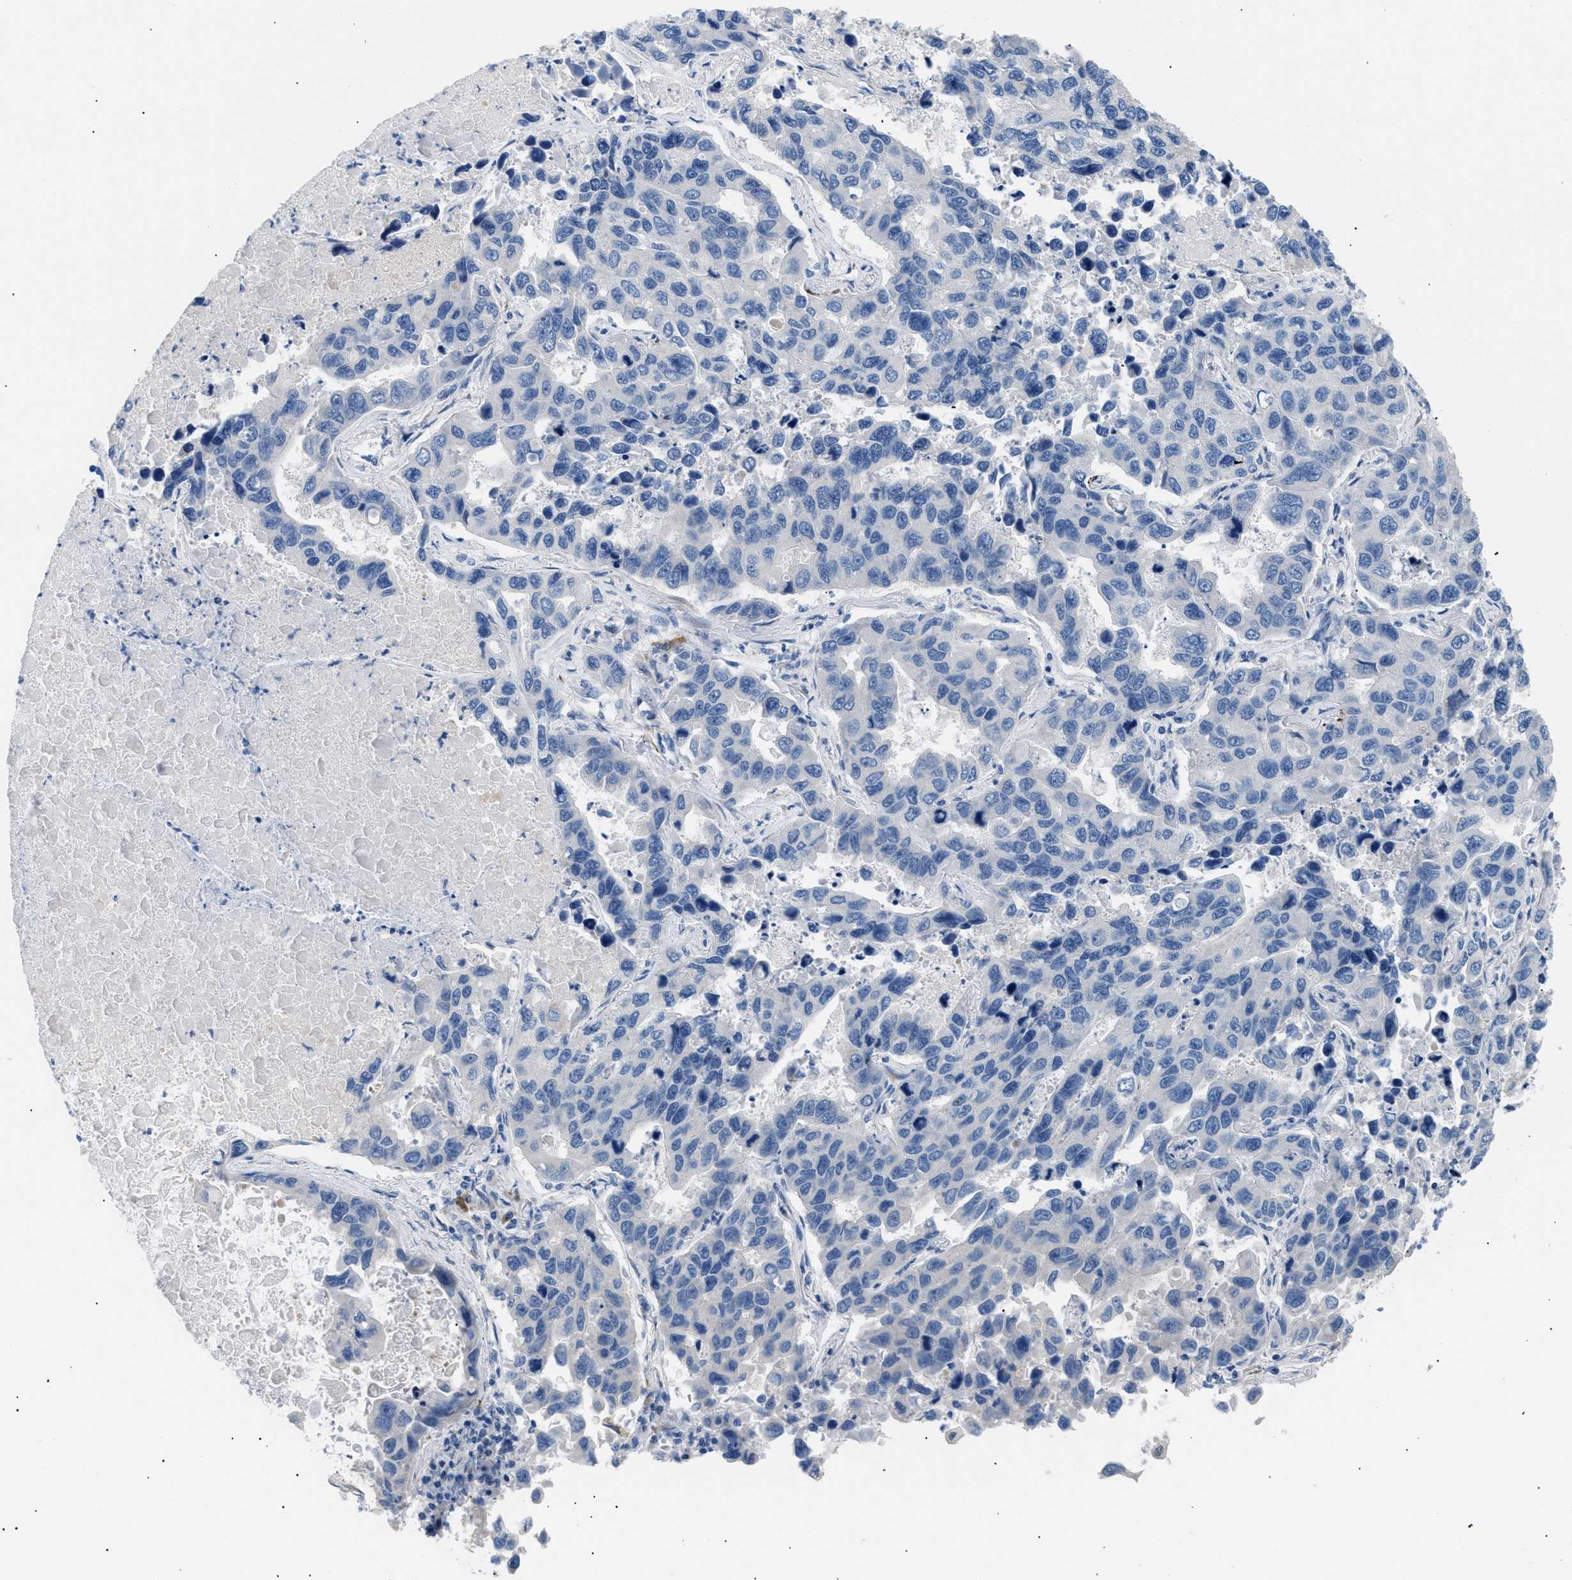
{"staining": {"intensity": "negative", "quantity": "none", "location": "none"}, "tissue": "lung cancer", "cell_type": "Tumor cells", "image_type": "cancer", "snomed": [{"axis": "morphology", "description": "Adenocarcinoma, NOS"}, {"axis": "topography", "description": "Lung"}], "caption": "This is an immunohistochemistry micrograph of human lung cancer. There is no positivity in tumor cells.", "gene": "ICA1", "patient": {"sex": "male", "age": 64}}